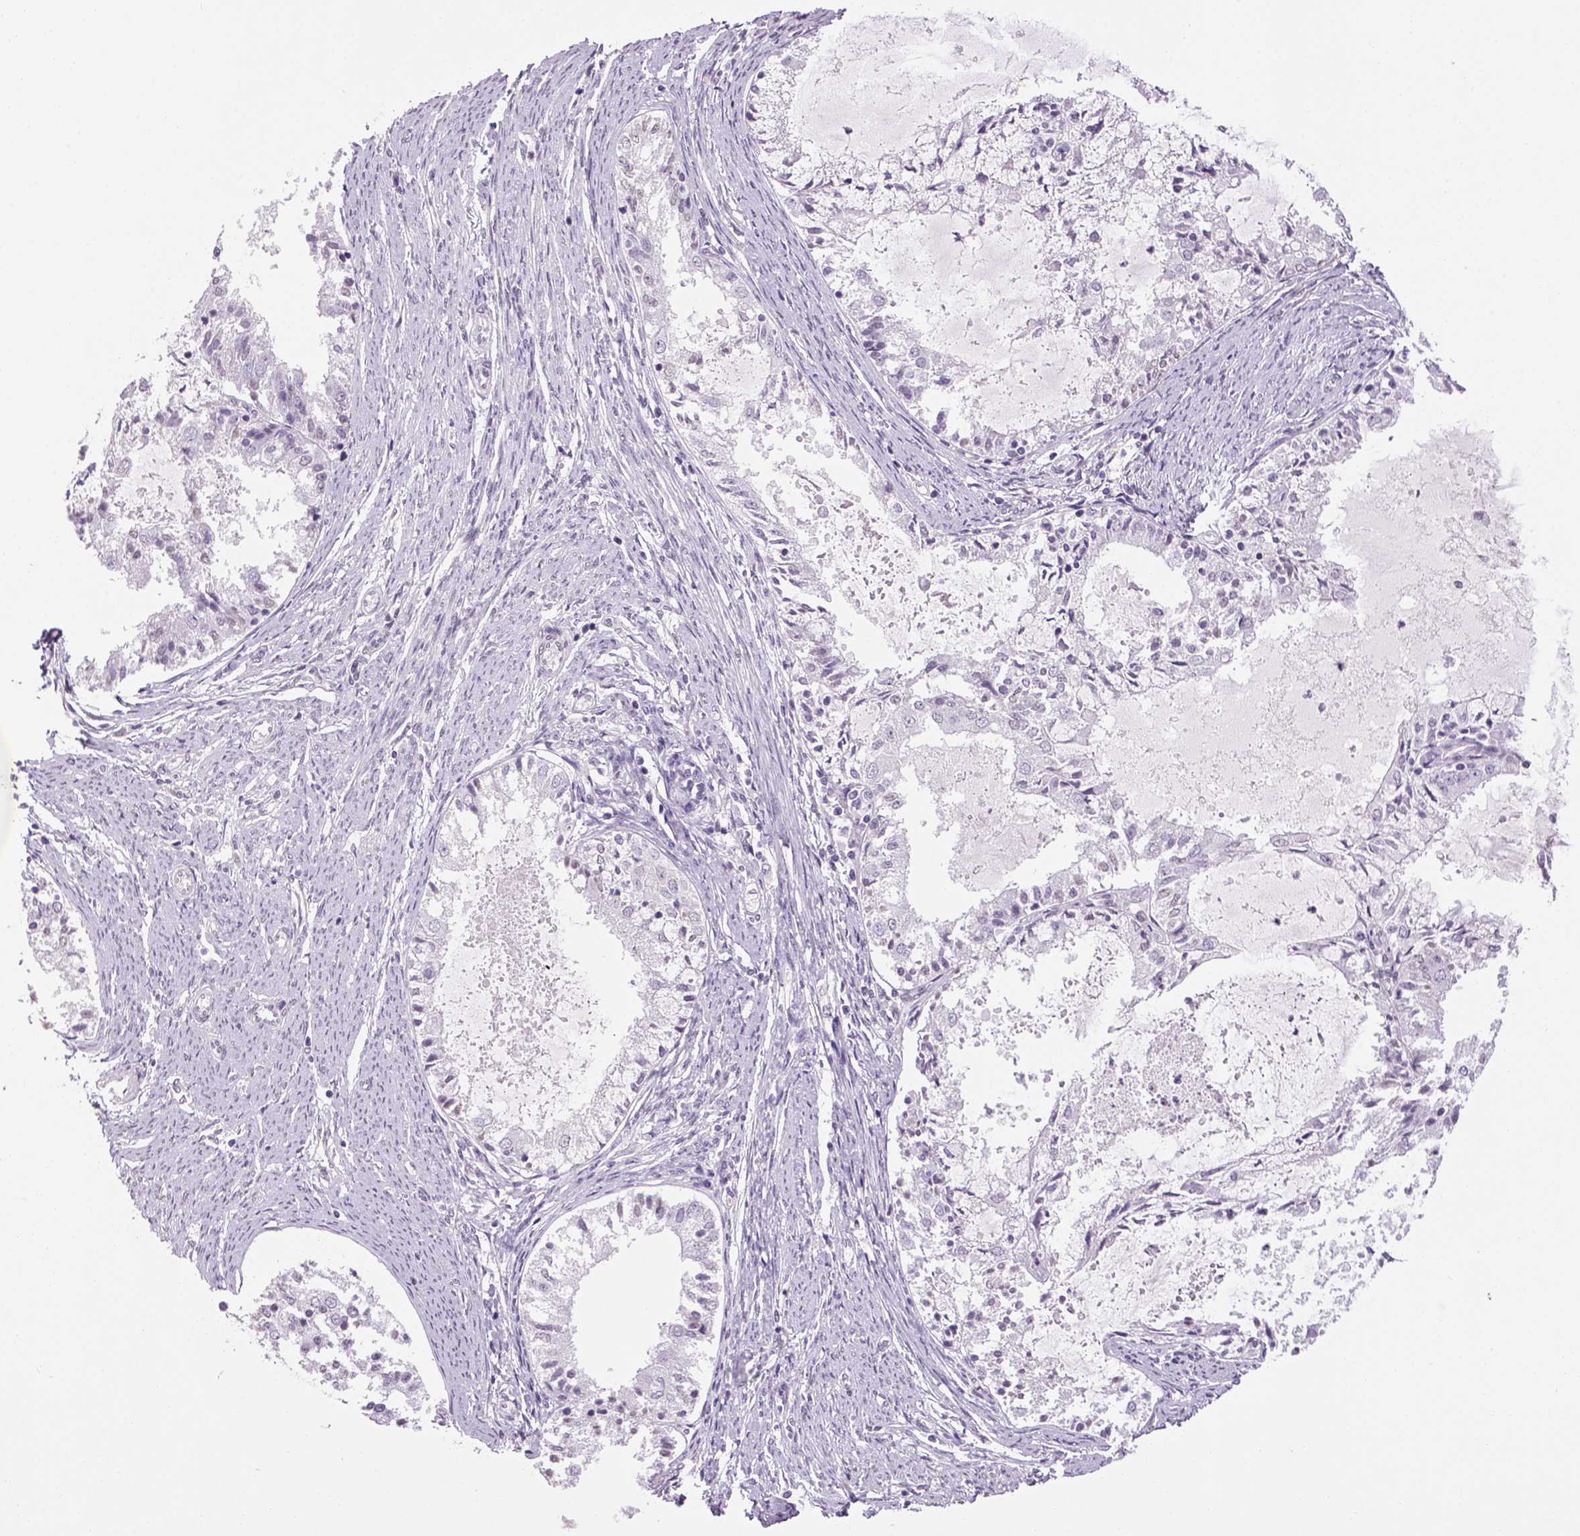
{"staining": {"intensity": "negative", "quantity": "none", "location": "none"}, "tissue": "endometrial cancer", "cell_type": "Tumor cells", "image_type": "cancer", "snomed": [{"axis": "morphology", "description": "Adenocarcinoma, NOS"}, {"axis": "topography", "description": "Endometrium"}], "caption": "Image shows no protein staining in tumor cells of endometrial cancer tissue.", "gene": "PRRT1", "patient": {"sex": "female", "age": 57}}